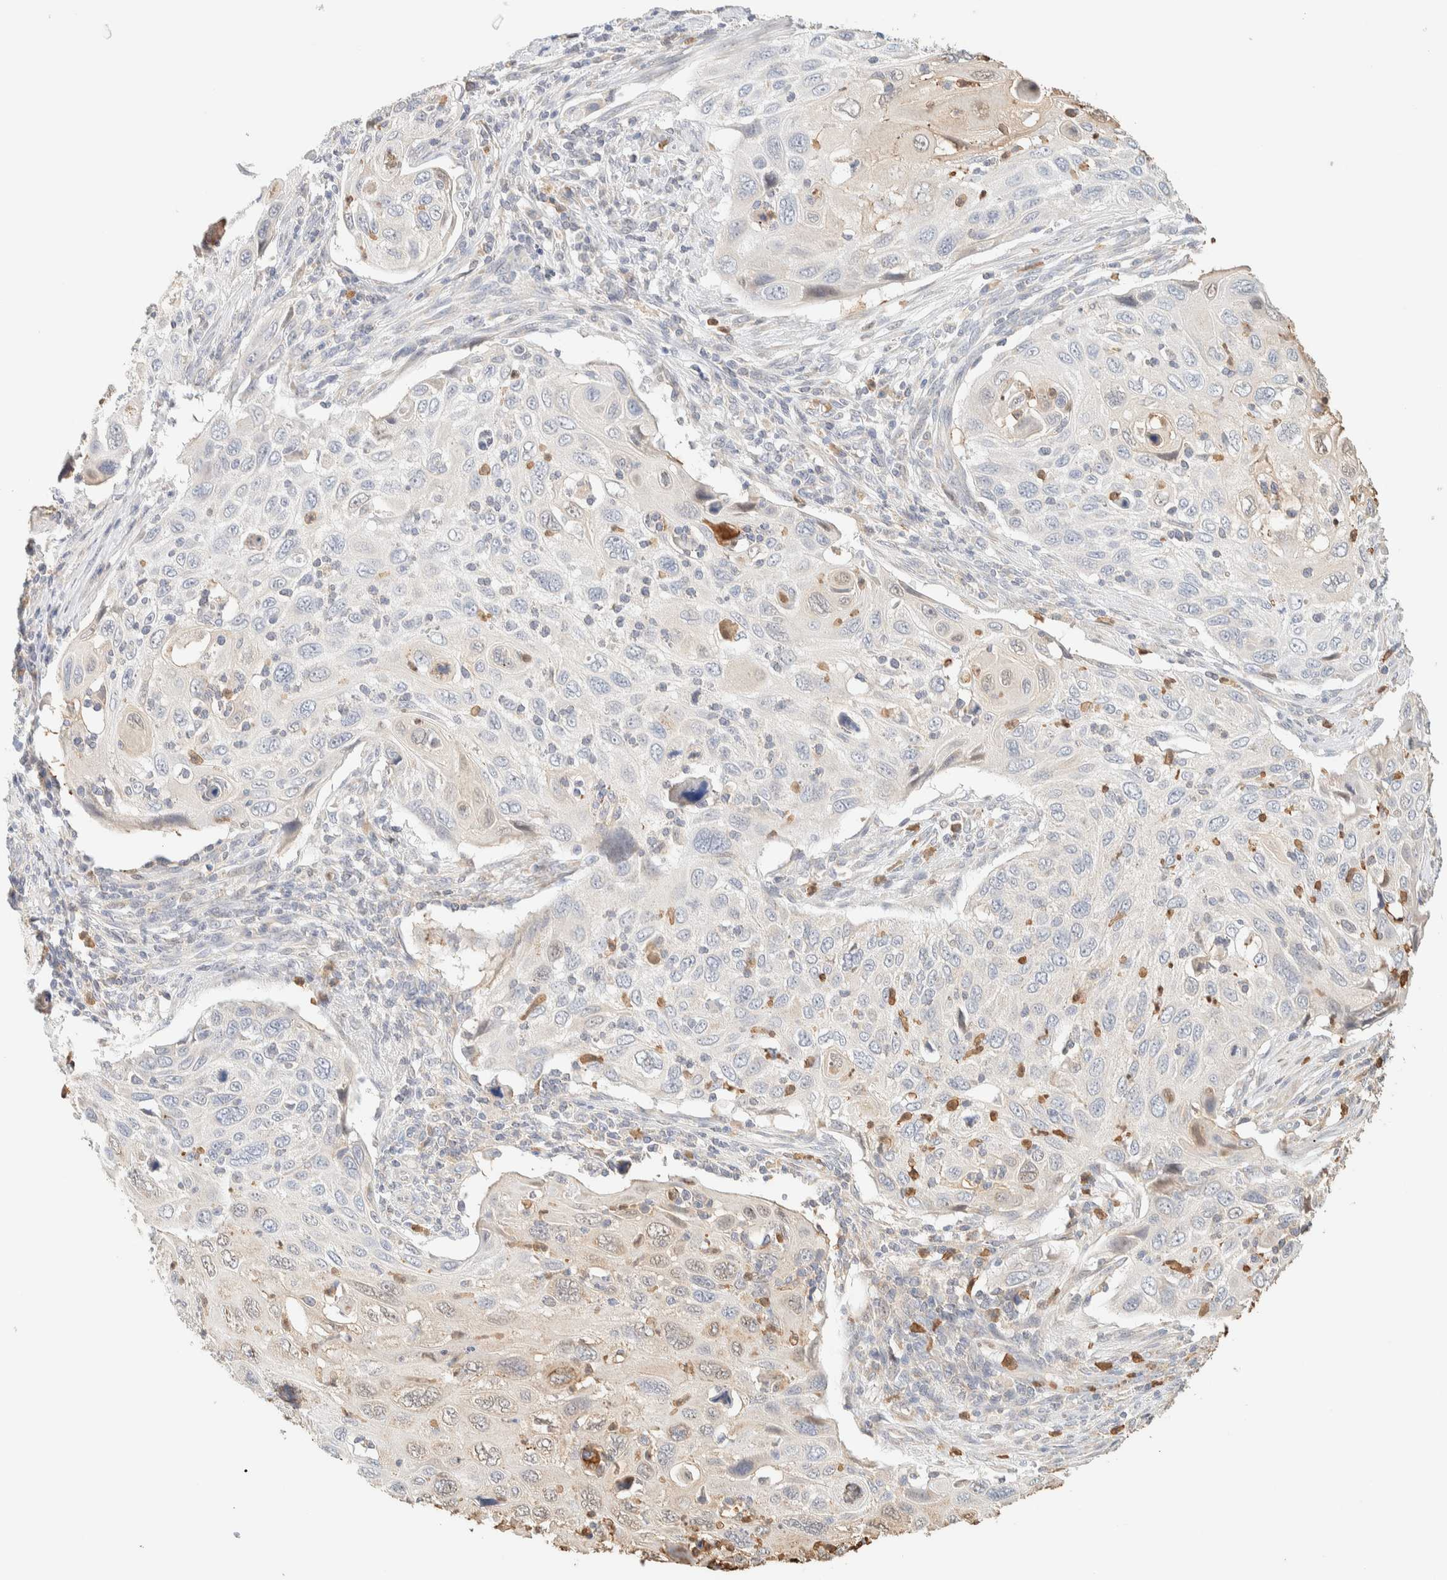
{"staining": {"intensity": "negative", "quantity": "none", "location": "none"}, "tissue": "cervical cancer", "cell_type": "Tumor cells", "image_type": "cancer", "snomed": [{"axis": "morphology", "description": "Squamous cell carcinoma, NOS"}, {"axis": "topography", "description": "Cervix"}], "caption": "Immunohistochemistry (IHC) photomicrograph of neoplastic tissue: squamous cell carcinoma (cervical) stained with DAB exhibits no significant protein expression in tumor cells.", "gene": "TTC3", "patient": {"sex": "female", "age": 70}}